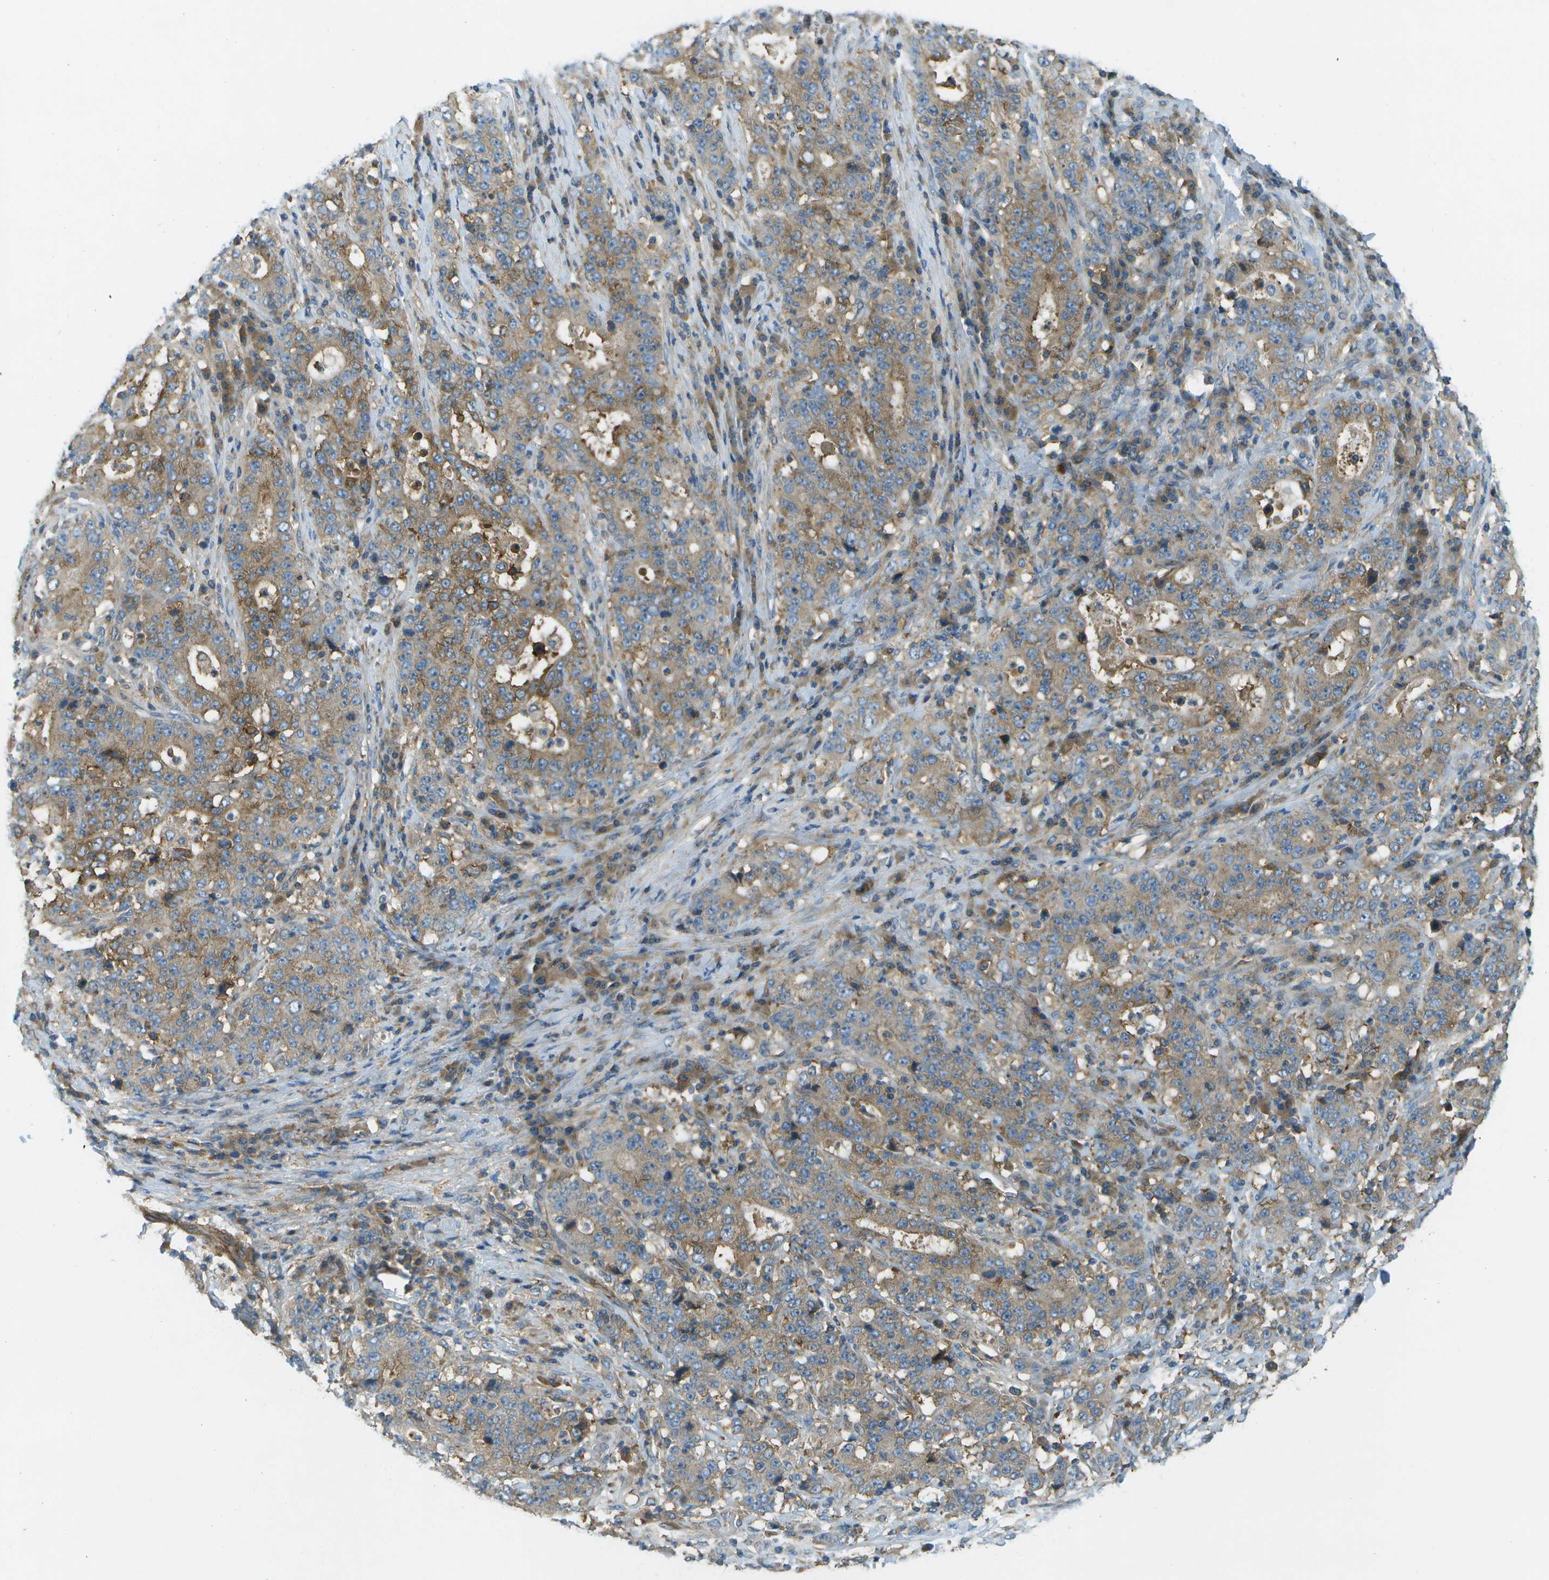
{"staining": {"intensity": "moderate", "quantity": ">75%", "location": "cytoplasmic/membranous"}, "tissue": "stomach cancer", "cell_type": "Tumor cells", "image_type": "cancer", "snomed": [{"axis": "morphology", "description": "Normal tissue, NOS"}, {"axis": "morphology", "description": "Adenocarcinoma, NOS"}, {"axis": "topography", "description": "Stomach, upper"}, {"axis": "topography", "description": "Stomach"}], "caption": "A high-resolution histopathology image shows IHC staining of stomach cancer (adenocarcinoma), which reveals moderate cytoplasmic/membranous positivity in about >75% of tumor cells.", "gene": "WNK2", "patient": {"sex": "male", "age": 59}}